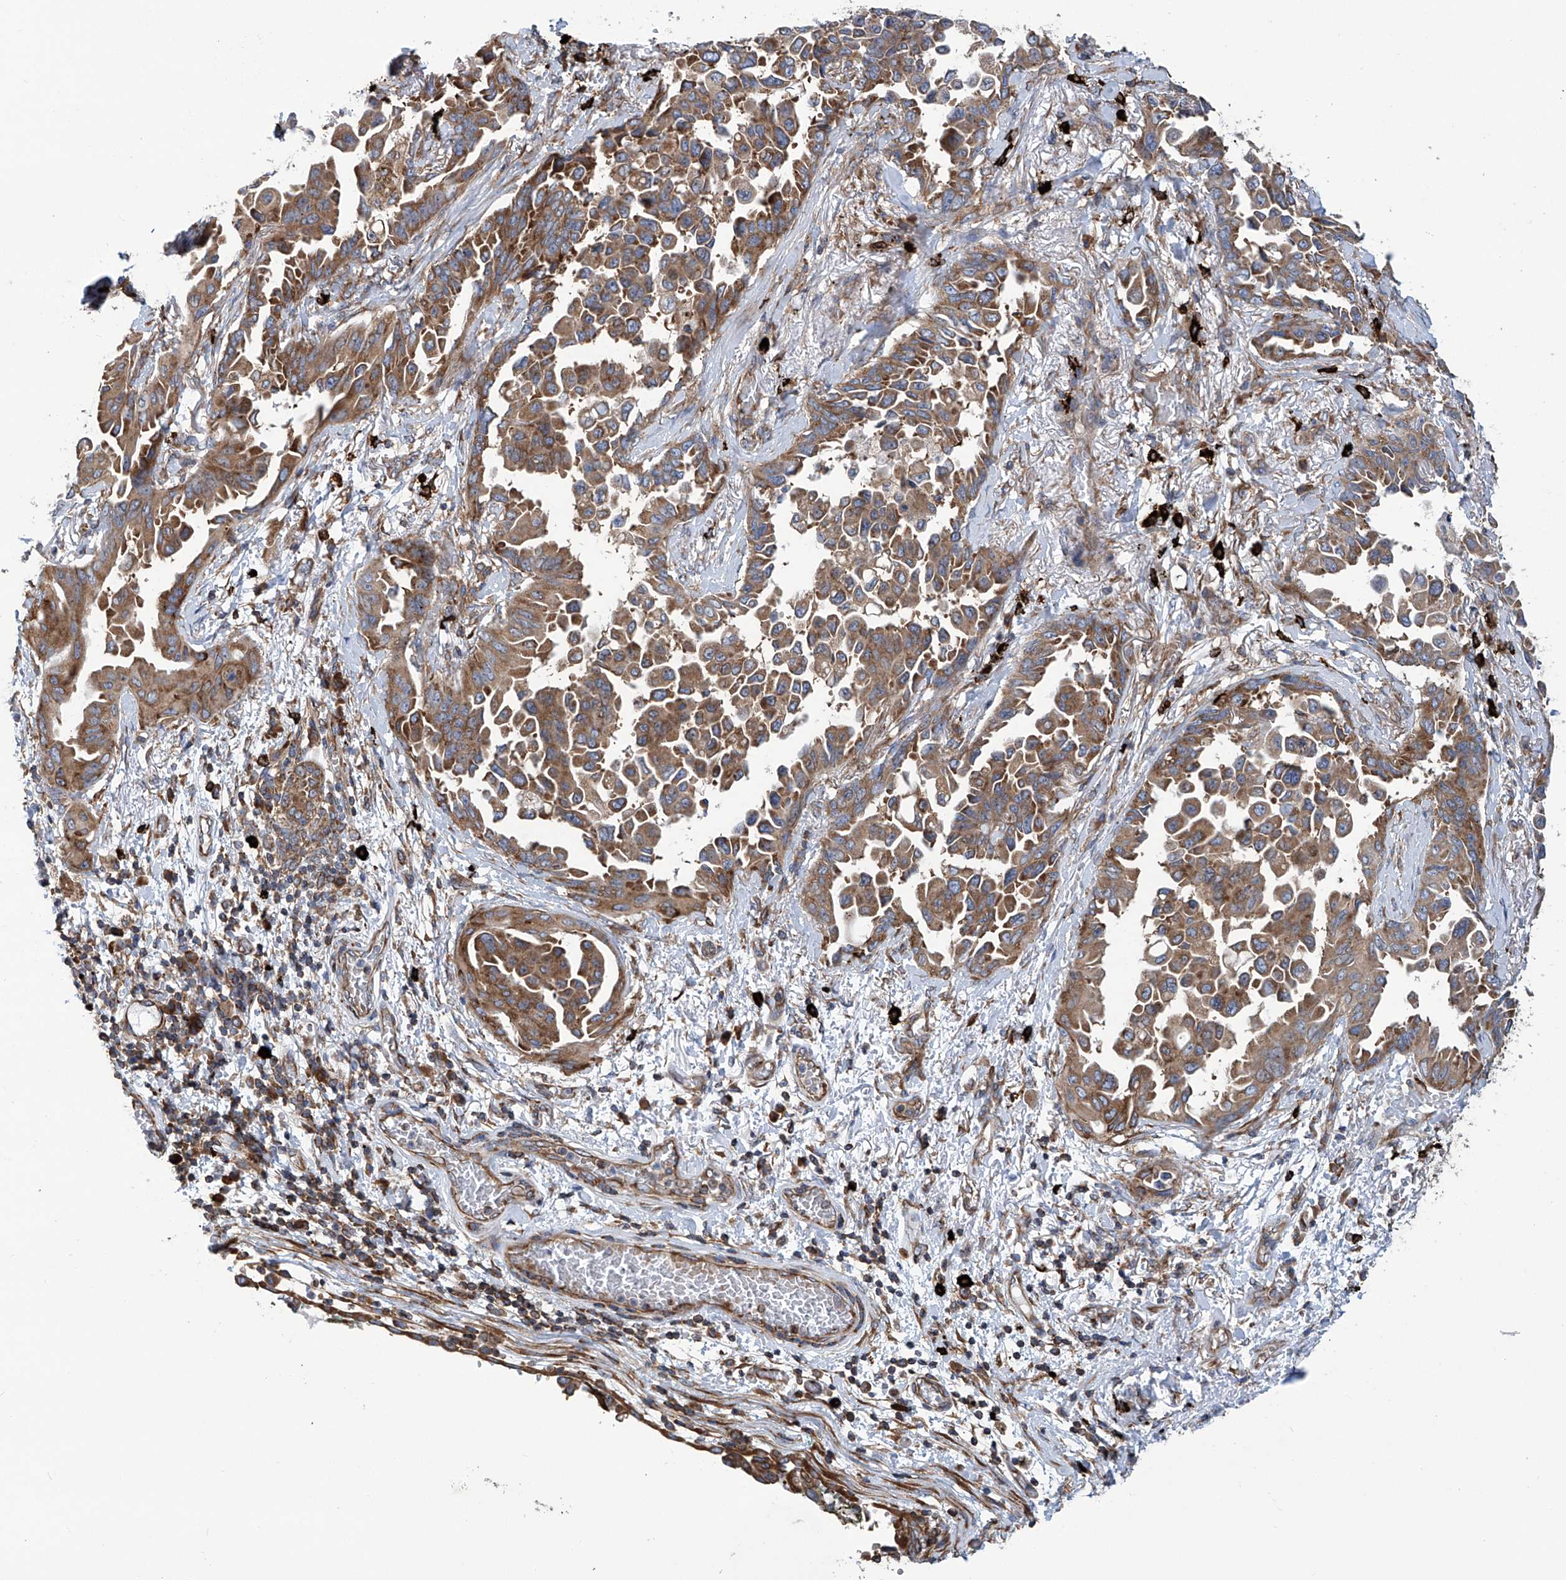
{"staining": {"intensity": "moderate", "quantity": ">75%", "location": "cytoplasmic/membranous"}, "tissue": "lung cancer", "cell_type": "Tumor cells", "image_type": "cancer", "snomed": [{"axis": "morphology", "description": "Adenocarcinoma, NOS"}, {"axis": "topography", "description": "Lung"}], "caption": "The image exhibits immunohistochemical staining of lung cancer. There is moderate cytoplasmic/membranous expression is appreciated in approximately >75% of tumor cells. The staining was performed using DAB (3,3'-diaminobenzidine) to visualize the protein expression in brown, while the nuclei were stained in blue with hematoxylin (Magnification: 20x).", "gene": "SENP2", "patient": {"sex": "female", "age": 67}}